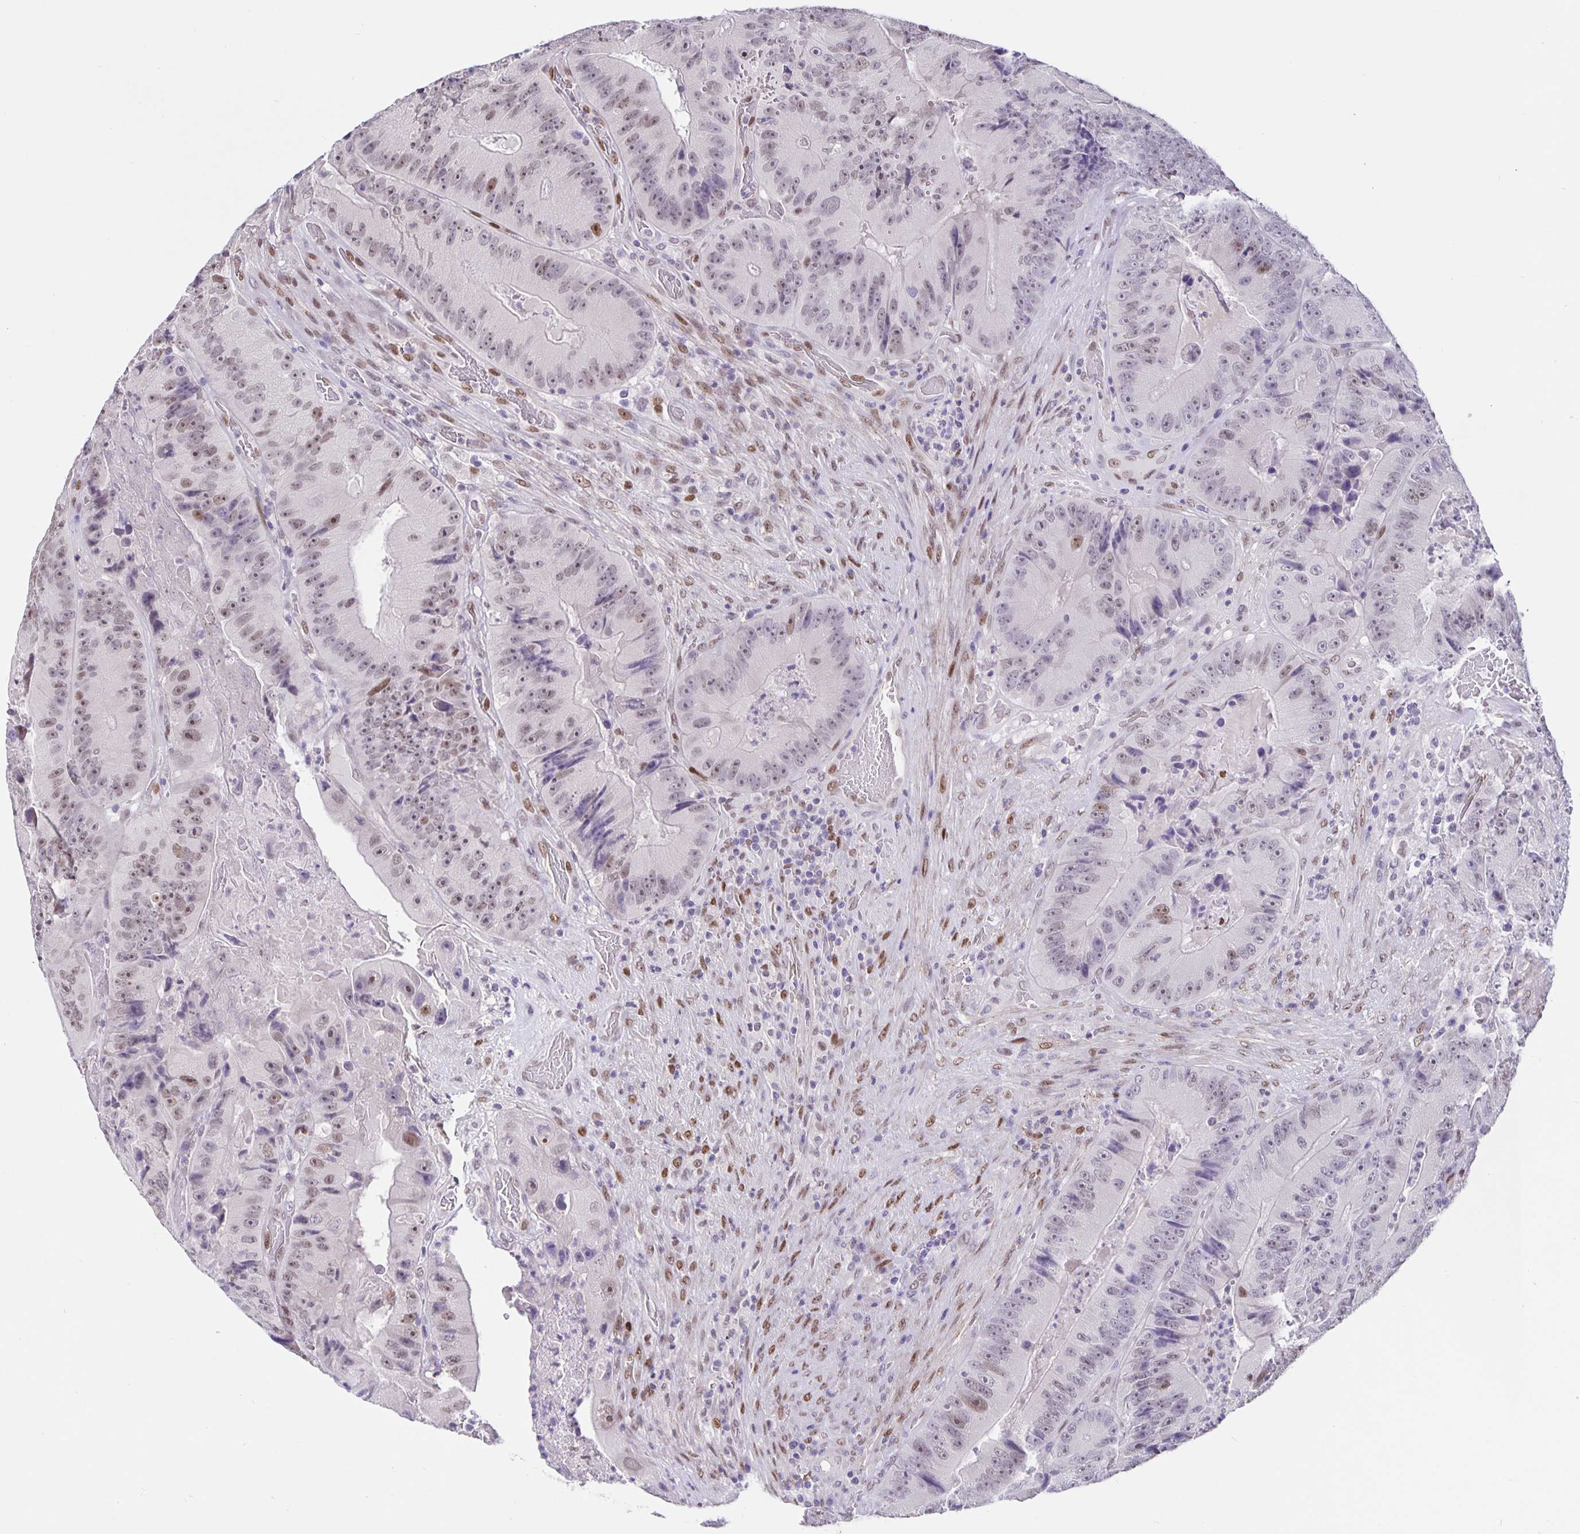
{"staining": {"intensity": "weak", "quantity": "<25%", "location": "nuclear"}, "tissue": "colorectal cancer", "cell_type": "Tumor cells", "image_type": "cancer", "snomed": [{"axis": "morphology", "description": "Adenocarcinoma, NOS"}, {"axis": "topography", "description": "Colon"}], "caption": "Tumor cells are negative for protein expression in human colorectal cancer. The staining is performed using DAB (3,3'-diaminobenzidine) brown chromogen with nuclei counter-stained in using hematoxylin.", "gene": "FOSL2", "patient": {"sex": "female", "age": 86}}